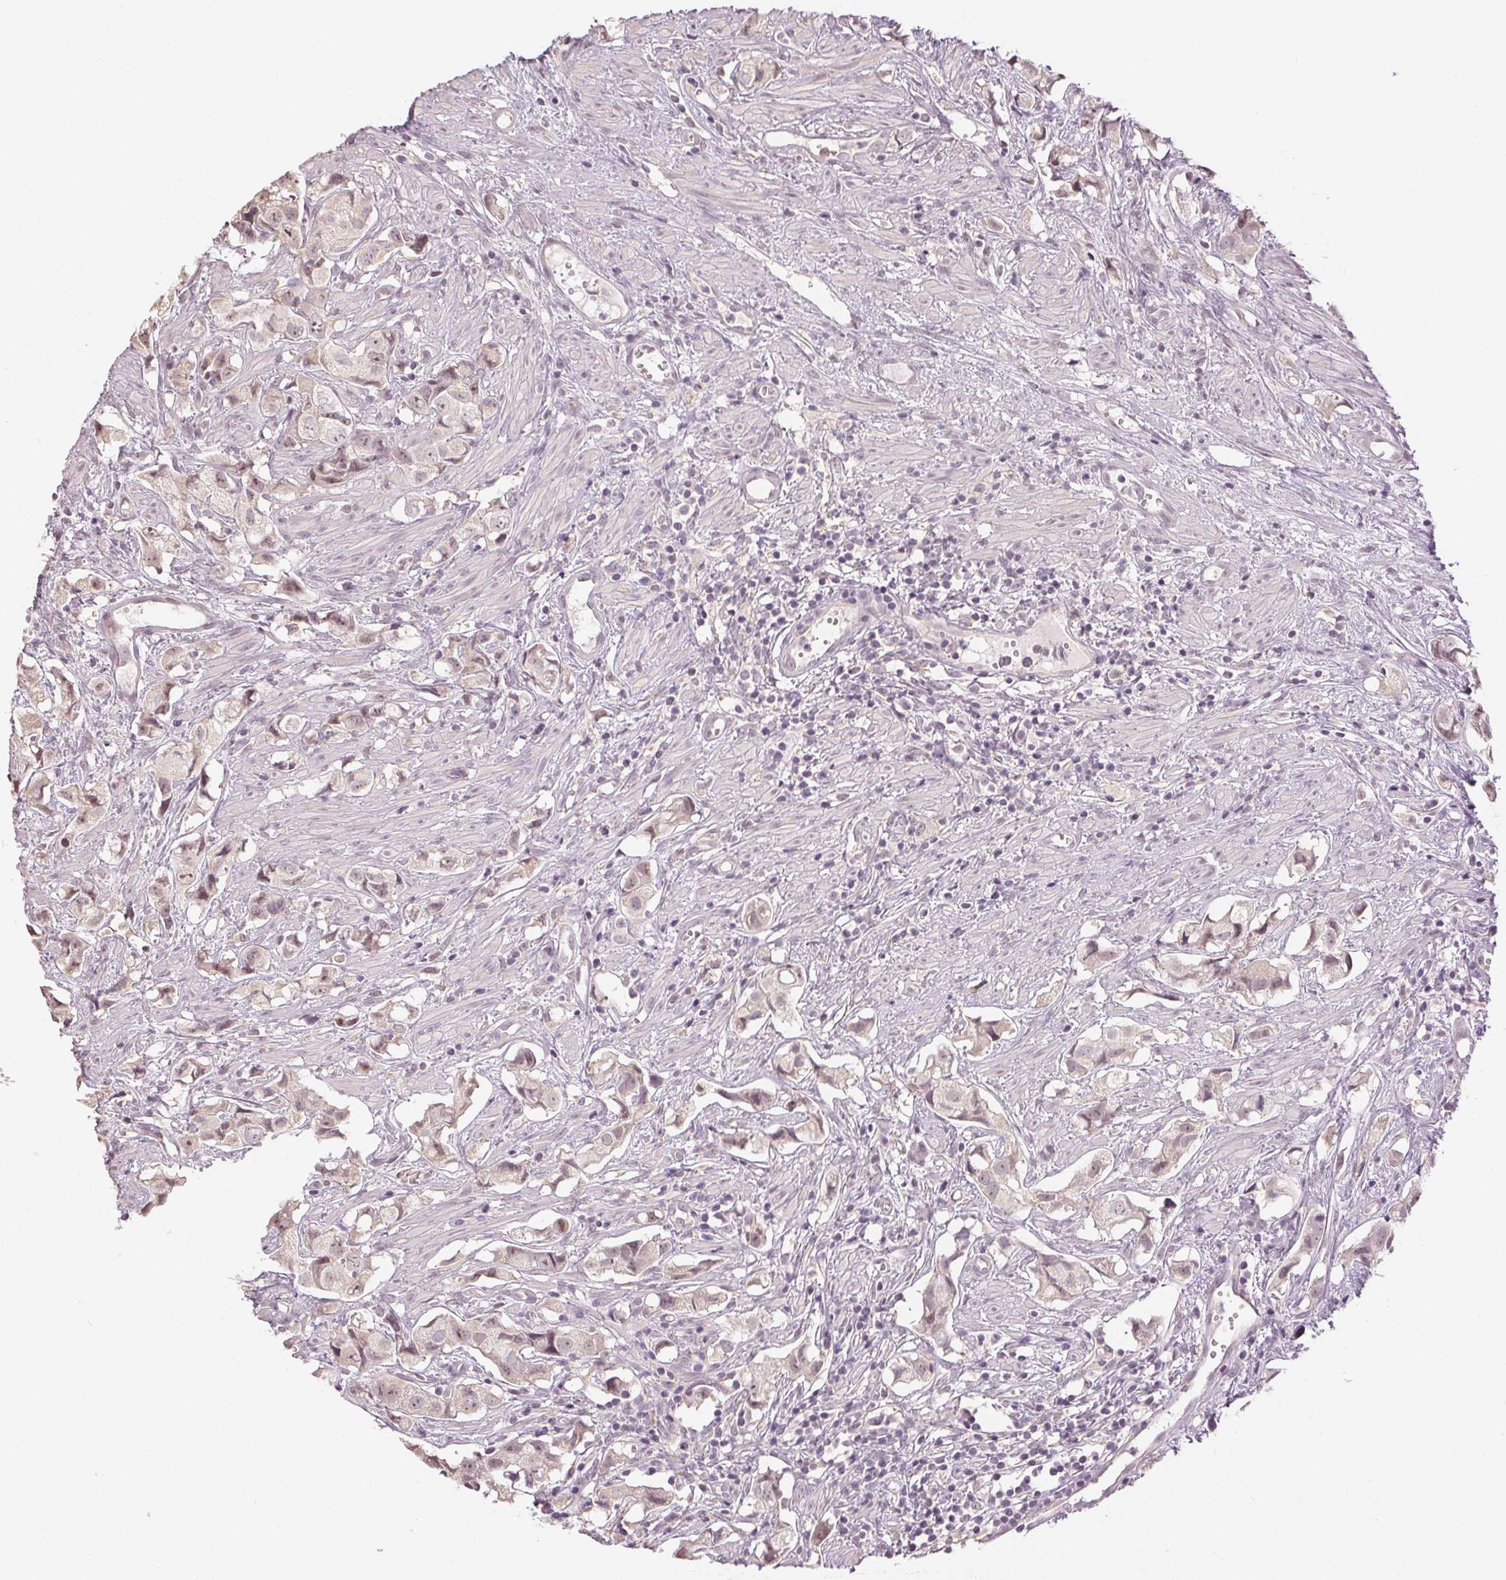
{"staining": {"intensity": "weak", "quantity": "<25%", "location": "nuclear"}, "tissue": "prostate cancer", "cell_type": "Tumor cells", "image_type": "cancer", "snomed": [{"axis": "morphology", "description": "Adenocarcinoma, High grade"}, {"axis": "topography", "description": "Prostate"}], "caption": "Immunohistochemistry photomicrograph of neoplastic tissue: prostate cancer stained with DAB (3,3'-diaminobenzidine) demonstrates no significant protein staining in tumor cells.", "gene": "PLCB1", "patient": {"sex": "male", "age": 58}}